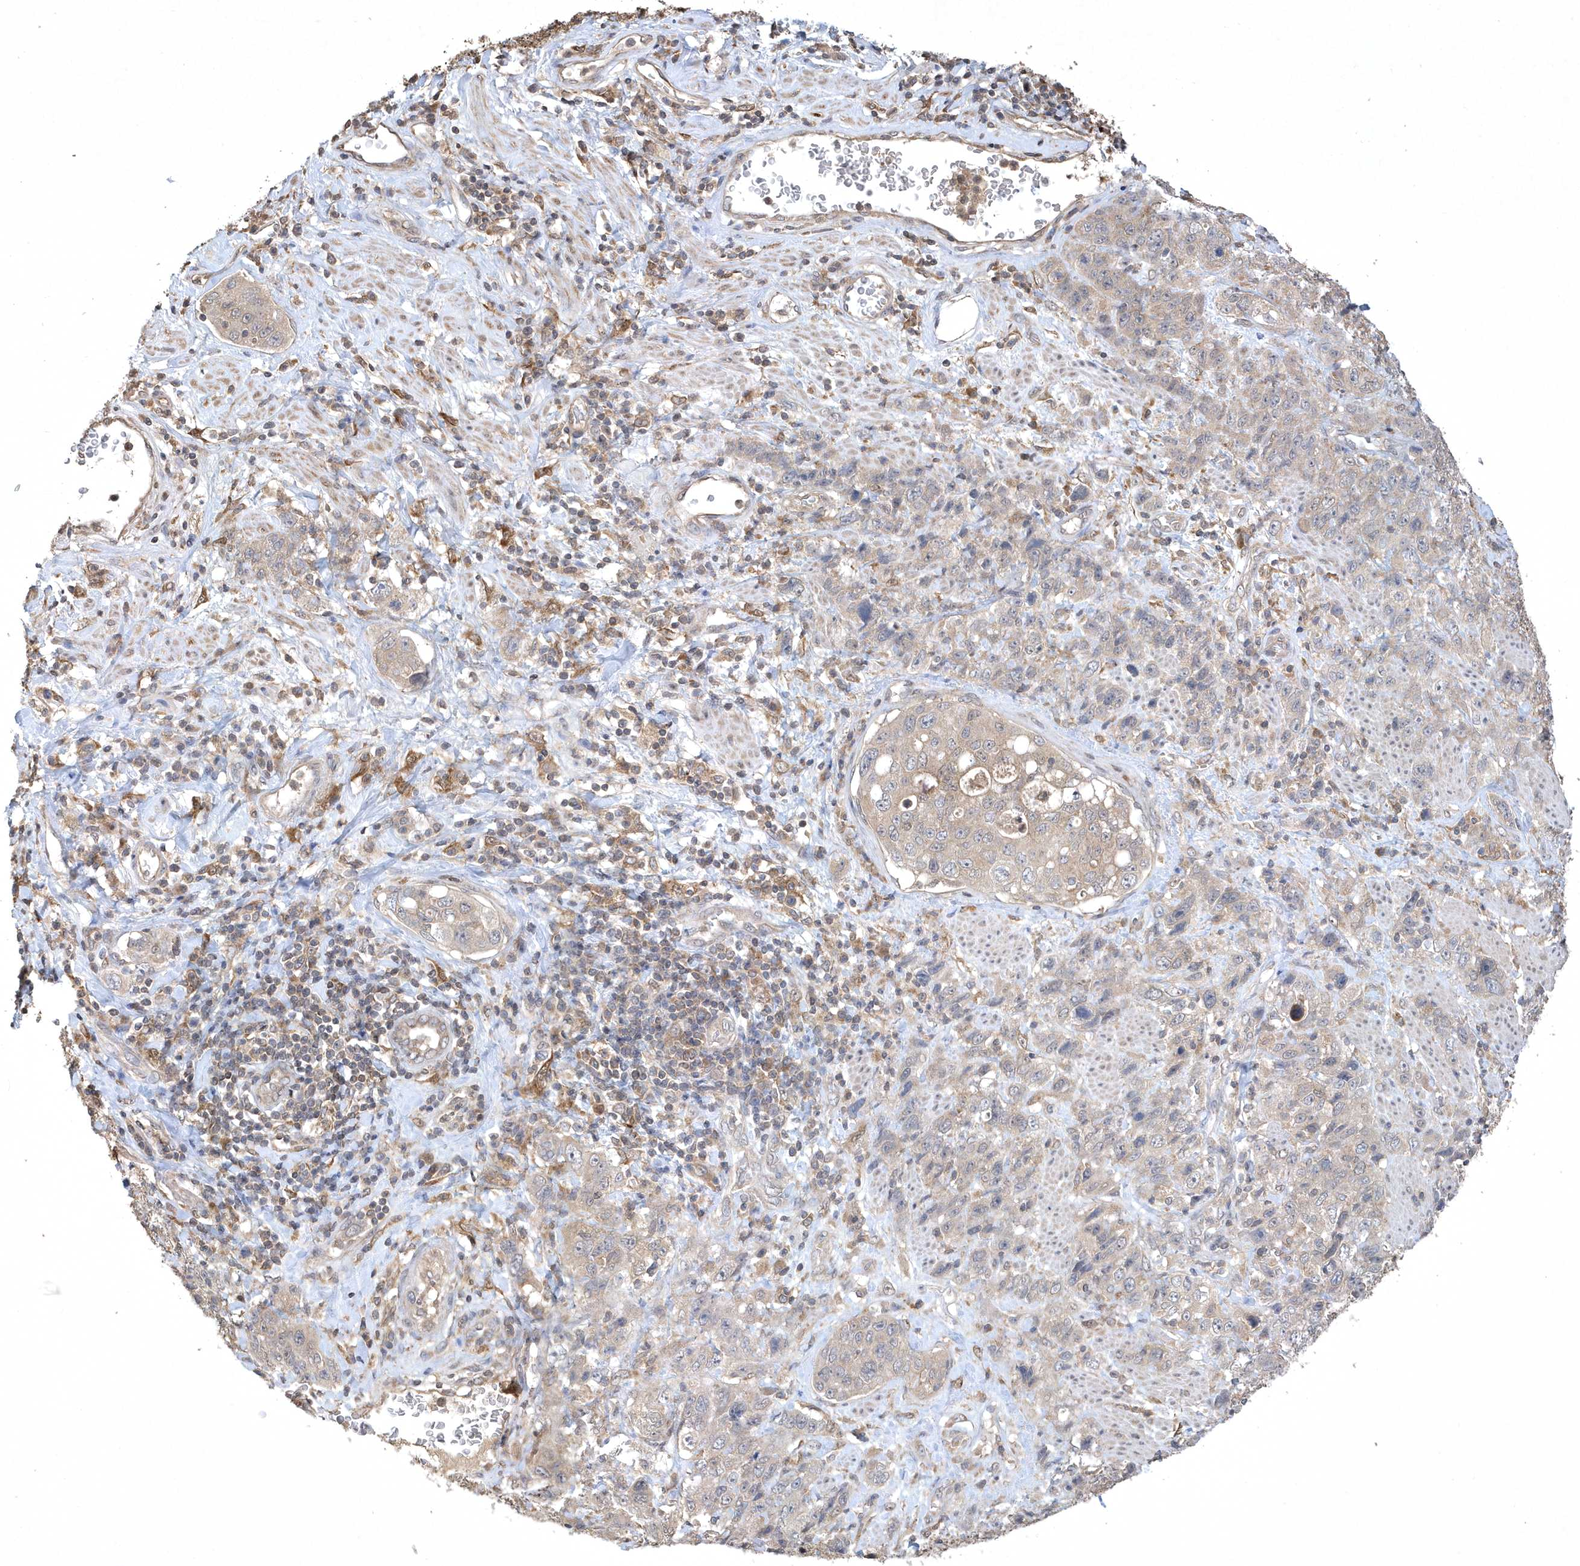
{"staining": {"intensity": "weak", "quantity": "<25%", "location": "cytoplasmic/membranous"}, "tissue": "stomach cancer", "cell_type": "Tumor cells", "image_type": "cancer", "snomed": [{"axis": "morphology", "description": "Adenocarcinoma, NOS"}, {"axis": "topography", "description": "Stomach"}], "caption": "There is no significant staining in tumor cells of adenocarcinoma (stomach).", "gene": "AKR7A2", "patient": {"sex": "male", "age": 48}}